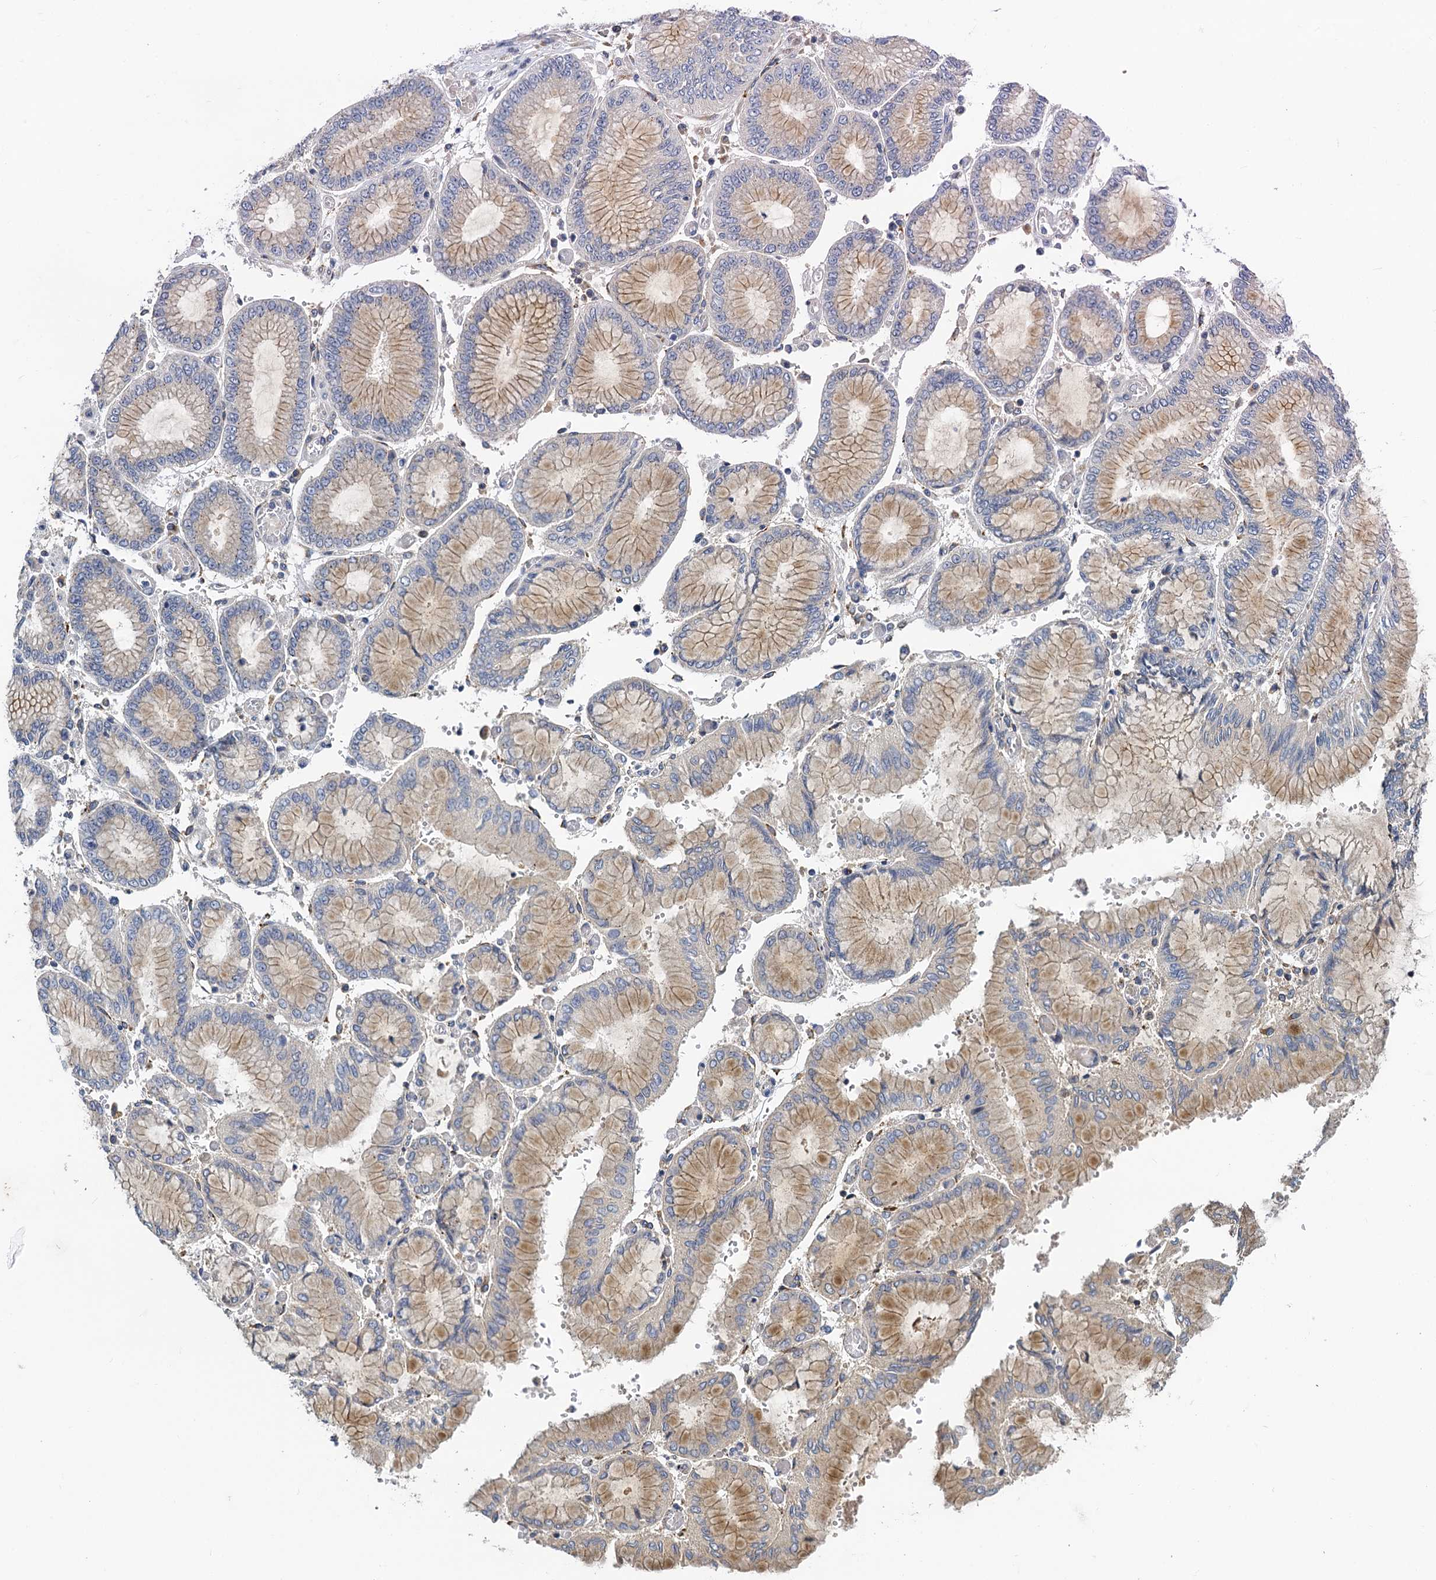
{"staining": {"intensity": "moderate", "quantity": "25%-75%", "location": "cytoplasmic/membranous"}, "tissue": "stomach cancer", "cell_type": "Tumor cells", "image_type": "cancer", "snomed": [{"axis": "morphology", "description": "Adenocarcinoma, NOS"}, {"axis": "topography", "description": "Stomach"}], "caption": "Protein staining by IHC demonstrates moderate cytoplasmic/membranous positivity in about 25%-75% of tumor cells in adenocarcinoma (stomach).", "gene": "NKAPD1", "patient": {"sex": "male", "age": 76}}